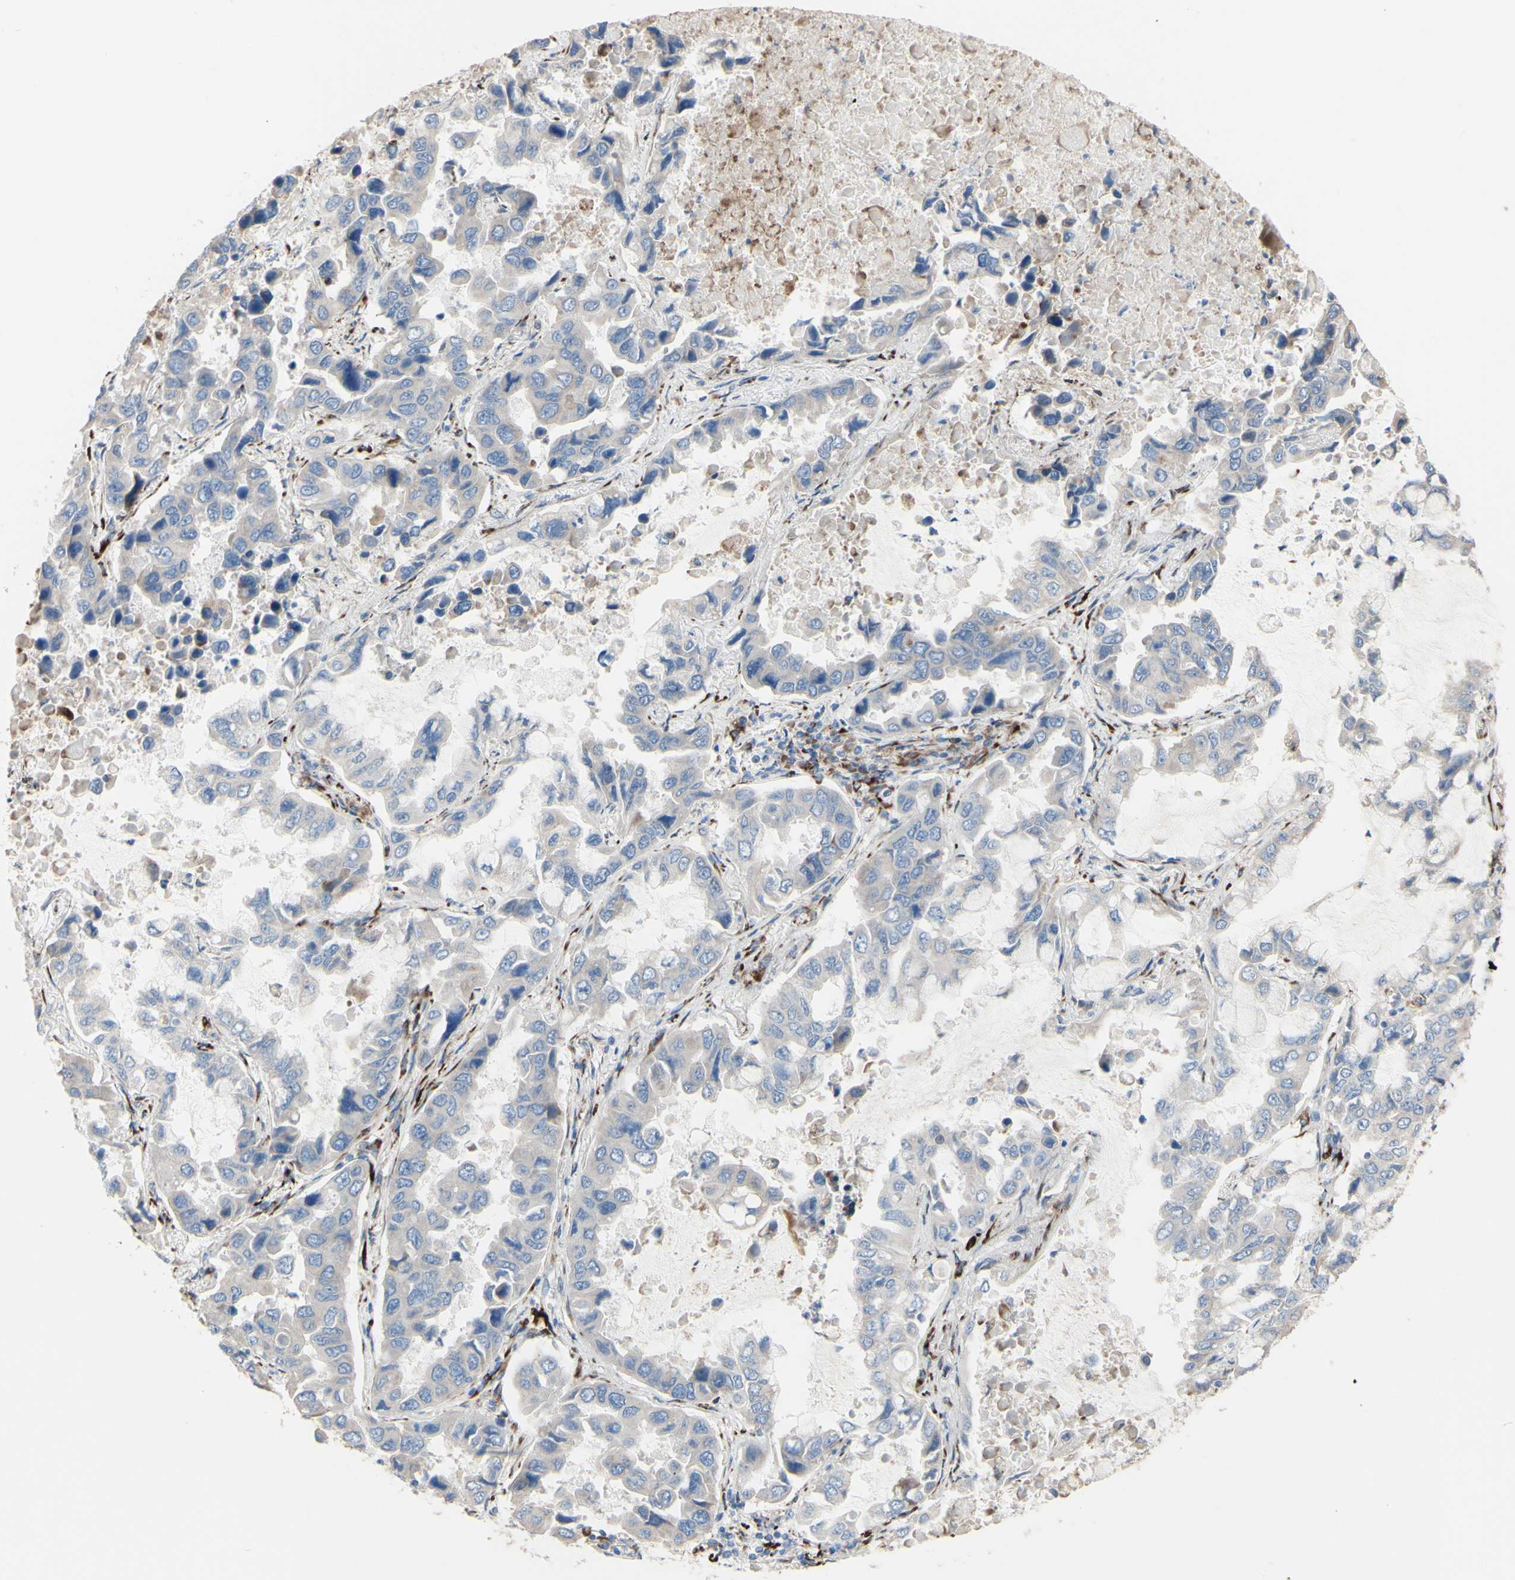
{"staining": {"intensity": "negative", "quantity": "none", "location": "none"}, "tissue": "lung cancer", "cell_type": "Tumor cells", "image_type": "cancer", "snomed": [{"axis": "morphology", "description": "Adenocarcinoma, NOS"}, {"axis": "topography", "description": "Lung"}], "caption": "Tumor cells show no significant protein staining in lung cancer.", "gene": "AGPAT5", "patient": {"sex": "male", "age": 64}}